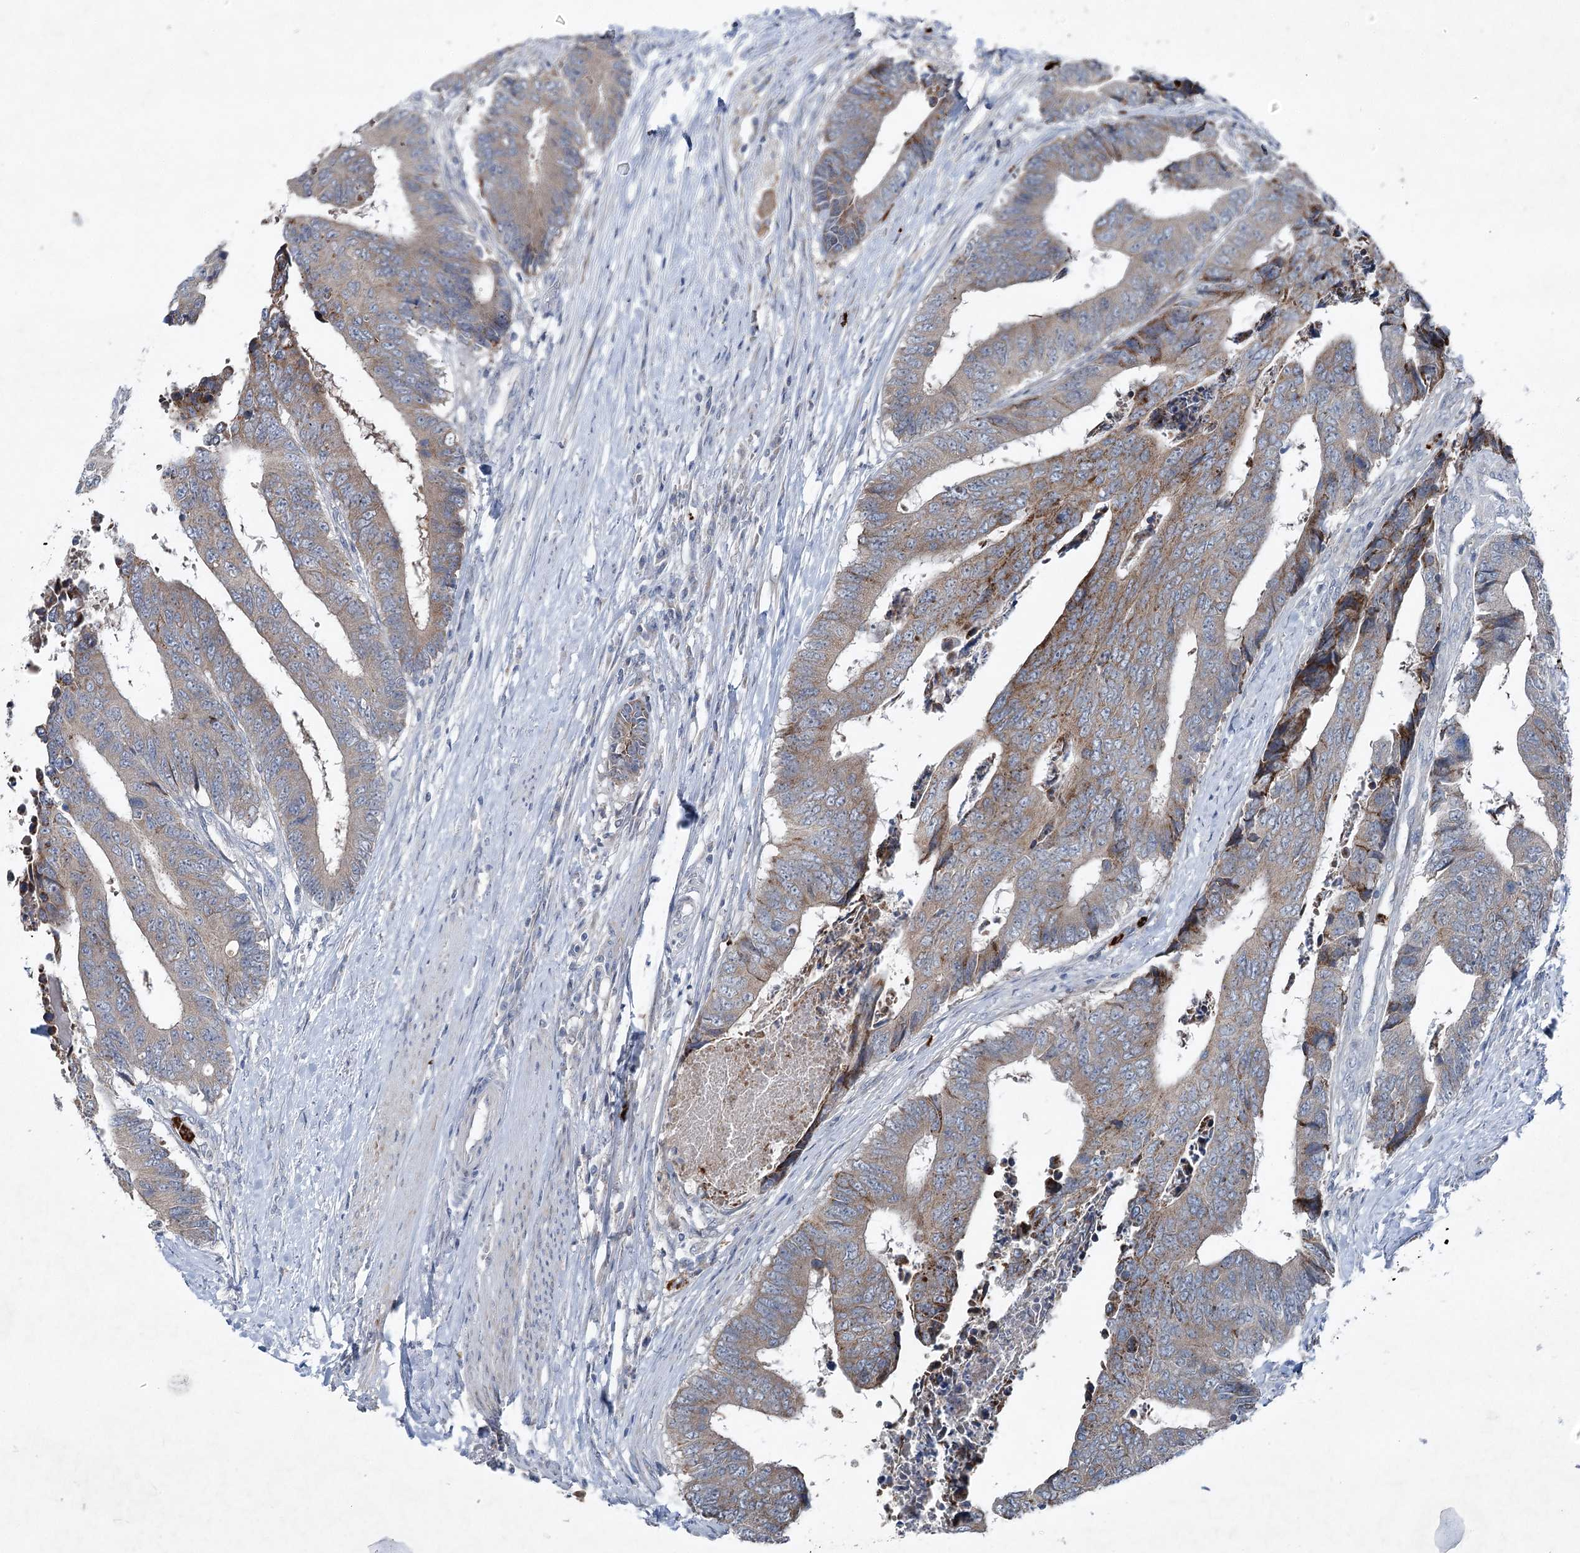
{"staining": {"intensity": "moderate", "quantity": "<25%", "location": "cytoplasmic/membranous"}, "tissue": "colorectal cancer", "cell_type": "Tumor cells", "image_type": "cancer", "snomed": [{"axis": "morphology", "description": "Adenocarcinoma, NOS"}, {"axis": "topography", "description": "Rectum"}], "caption": "Immunohistochemical staining of colorectal cancer displays low levels of moderate cytoplasmic/membranous protein expression in approximately <25% of tumor cells.", "gene": "PLA2G12A", "patient": {"sex": "male", "age": 84}}